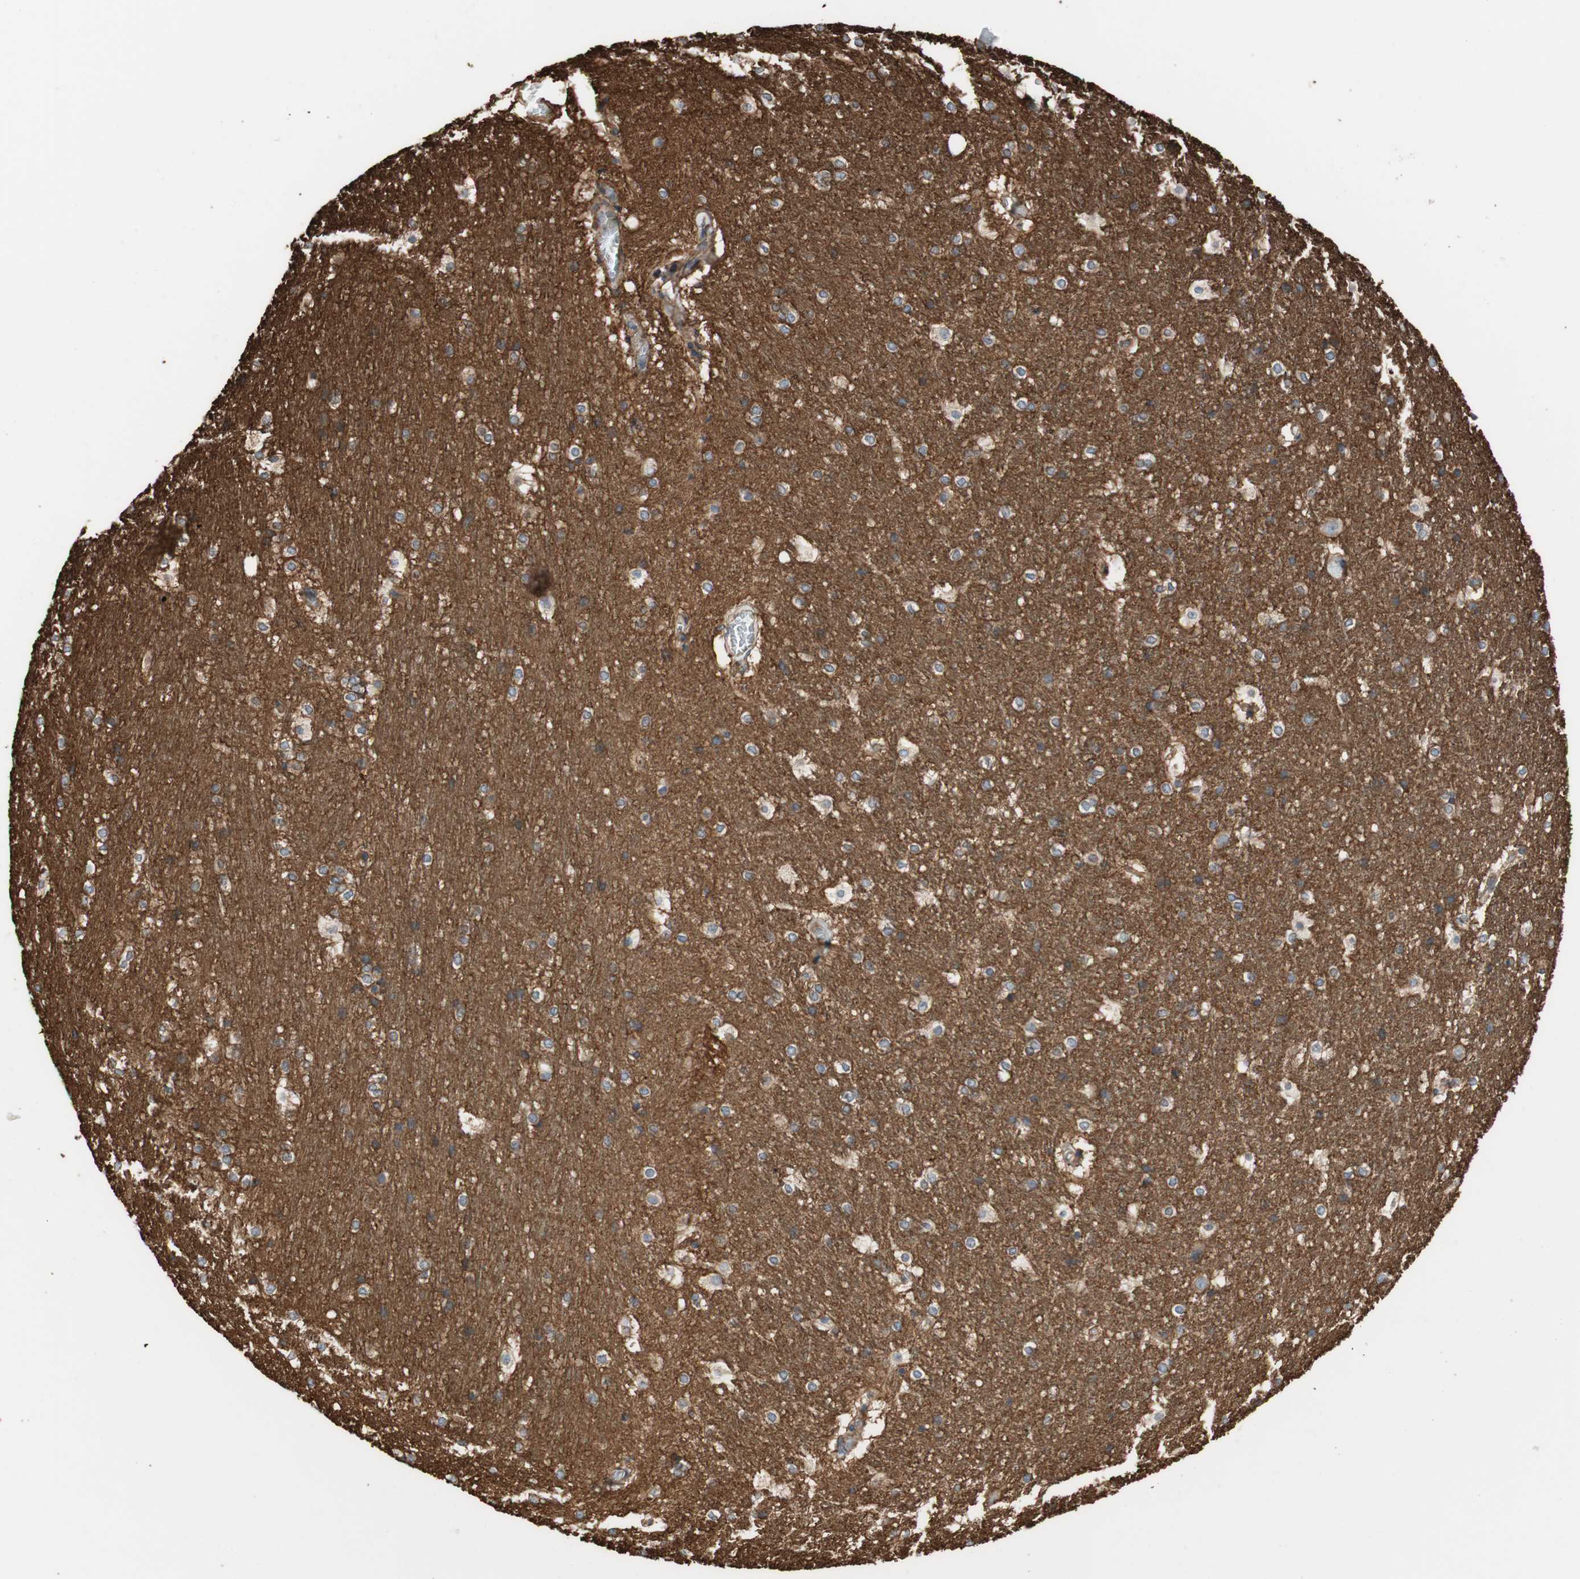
{"staining": {"intensity": "negative", "quantity": "none", "location": "none"}, "tissue": "hippocampus", "cell_type": "Glial cells", "image_type": "normal", "snomed": [{"axis": "morphology", "description": "Normal tissue, NOS"}, {"axis": "topography", "description": "Hippocampus"}], "caption": "This is a micrograph of immunohistochemistry staining of unremarkable hippocampus, which shows no staining in glial cells.", "gene": "IL1RL1", "patient": {"sex": "female", "age": 19}}